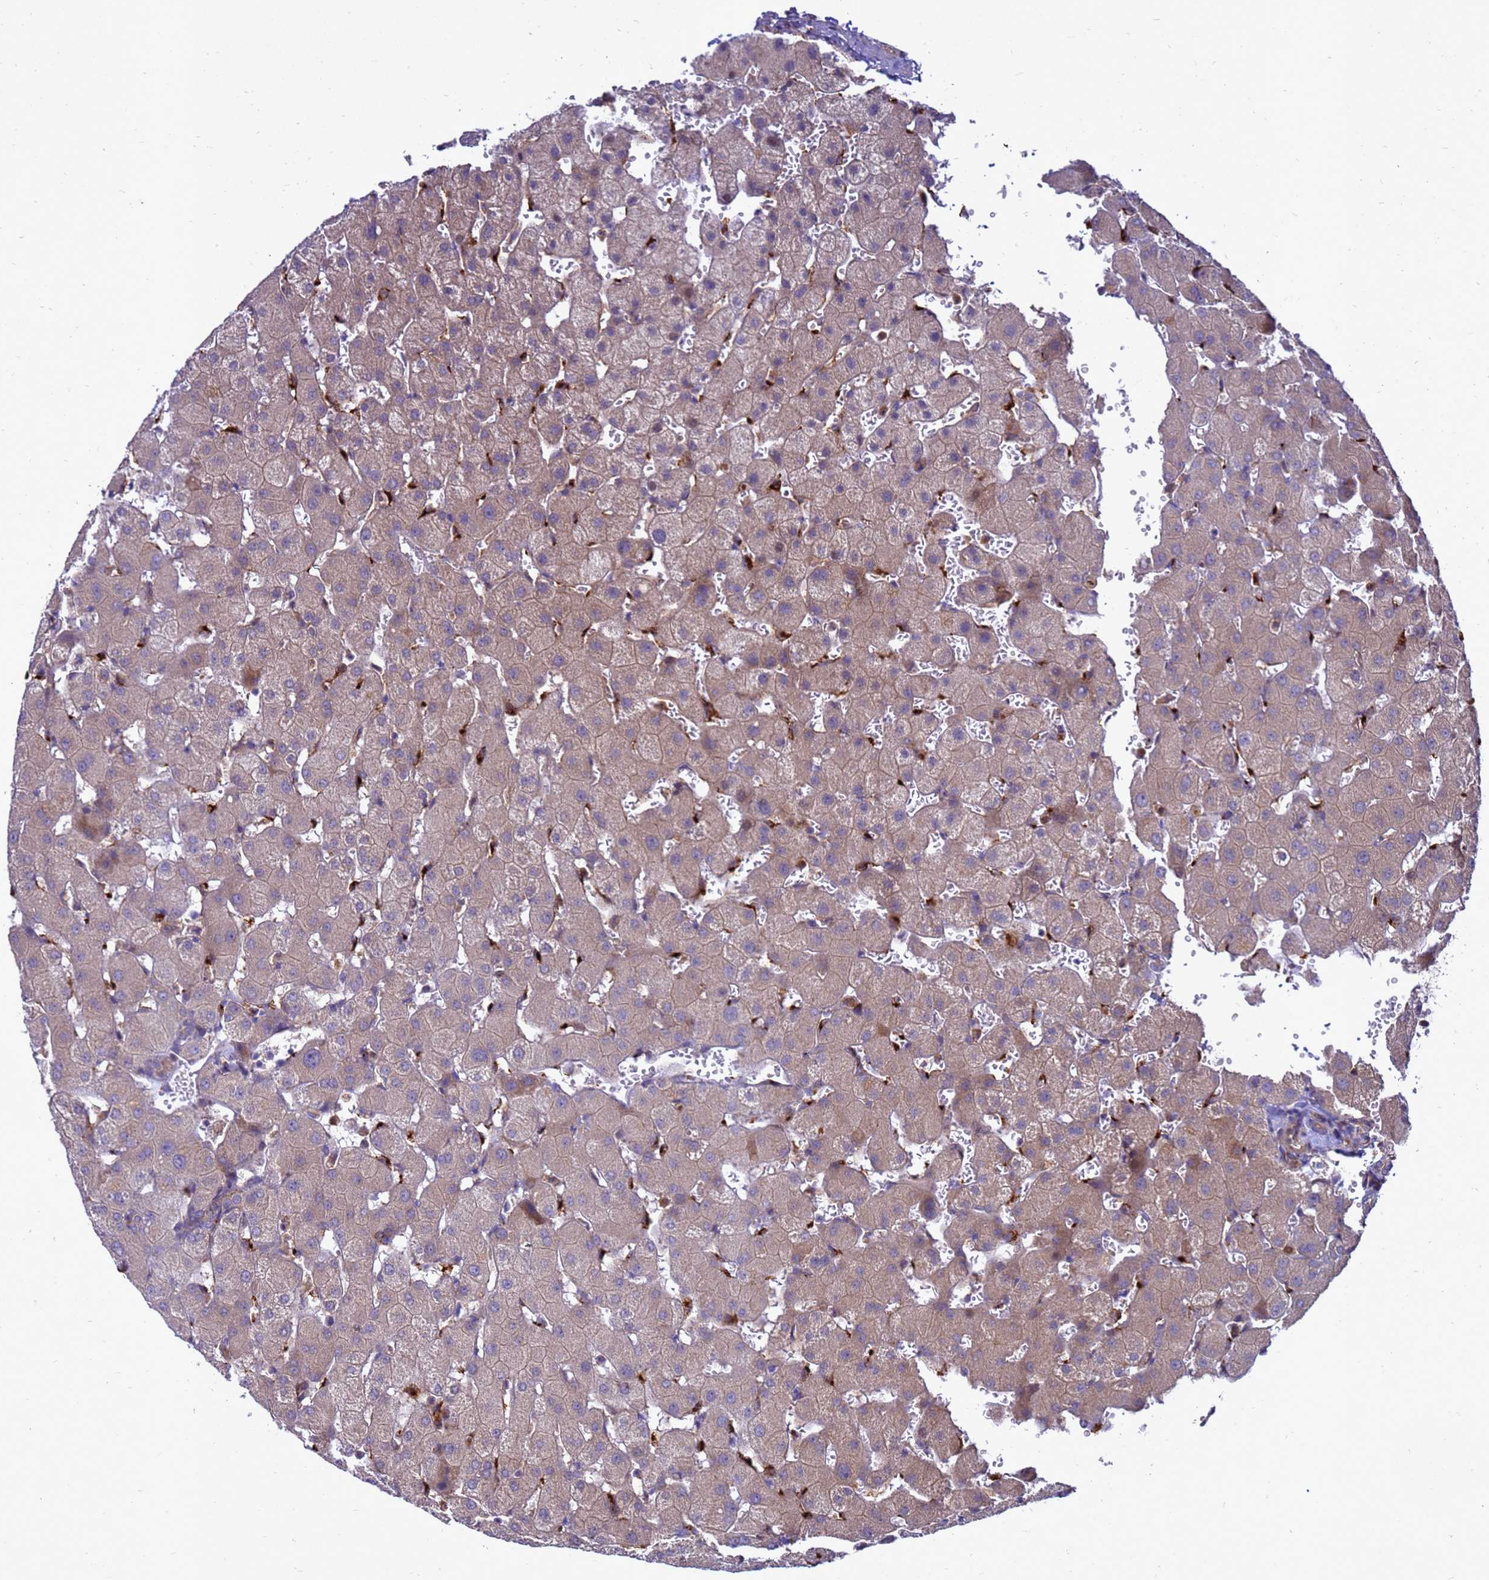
{"staining": {"intensity": "negative", "quantity": "none", "location": "none"}, "tissue": "liver", "cell_type": "Cholangiocytes", "image_type": "normal", "snomed": [{"axis": "morphology", "description": "Normal tissue, NOS"}, {"axis": "topography", "description": "Liver"}], "caption": "IHC micrograph of benign human liver stained for a protein (brown), which exhibits no staining in cholangiocytes.", "gene": "RNF215", "patient": {"sex": "female", "age": 63}}